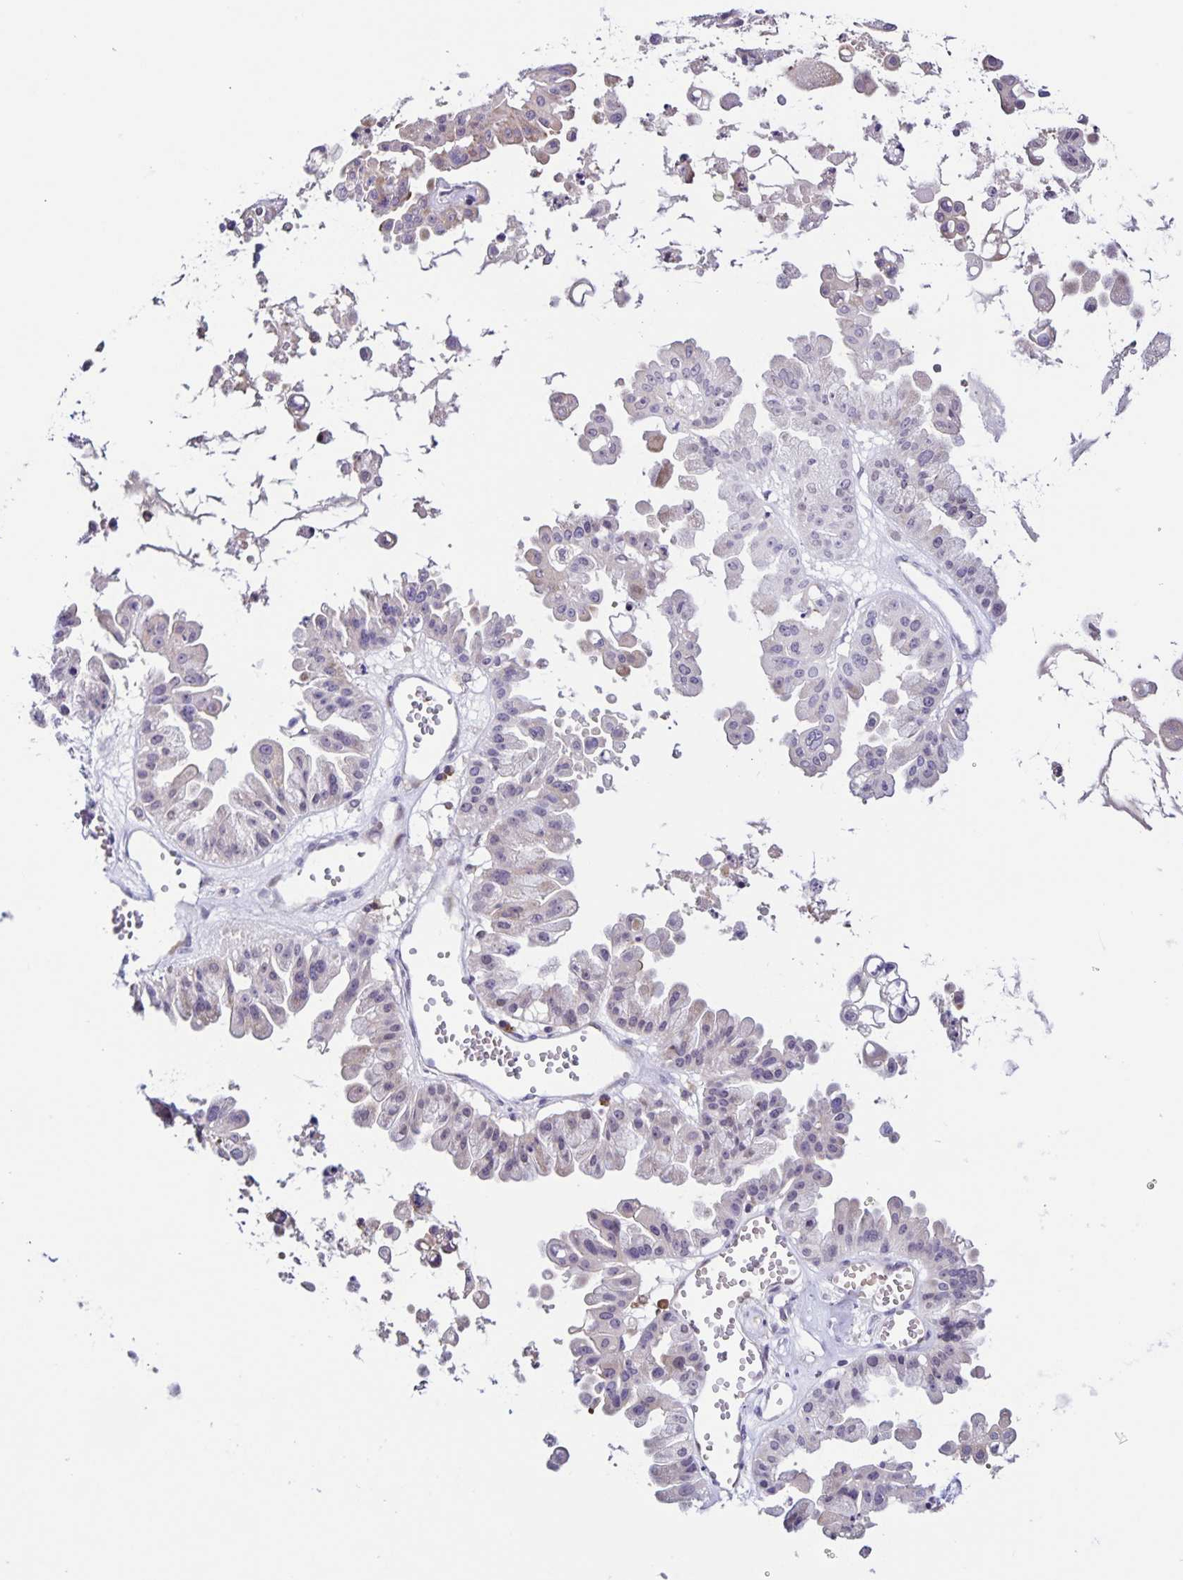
{"staining": {"intensity": "negative", "quantity": "none", "location": "none"}, "tissue": "ovarian cancer", "cell_type": "Tumor cells", "image_type": "cancer", "snomed": [{"axis": "morphology", "description": "Cystadenocarcinoma, serous, NOS"}, {"axis": "topography", "description": "Ovary"}], "caption": "Tumor cells are negative for protein expression in human ovarian cancer. The staining is performed using DAB (3,3'-diaminobenzidine) brown chromogen with nuclei counter-stained in using hematoxylin.", "gene": "STPG4", "patient": {"sex": "female", "age": 56}}